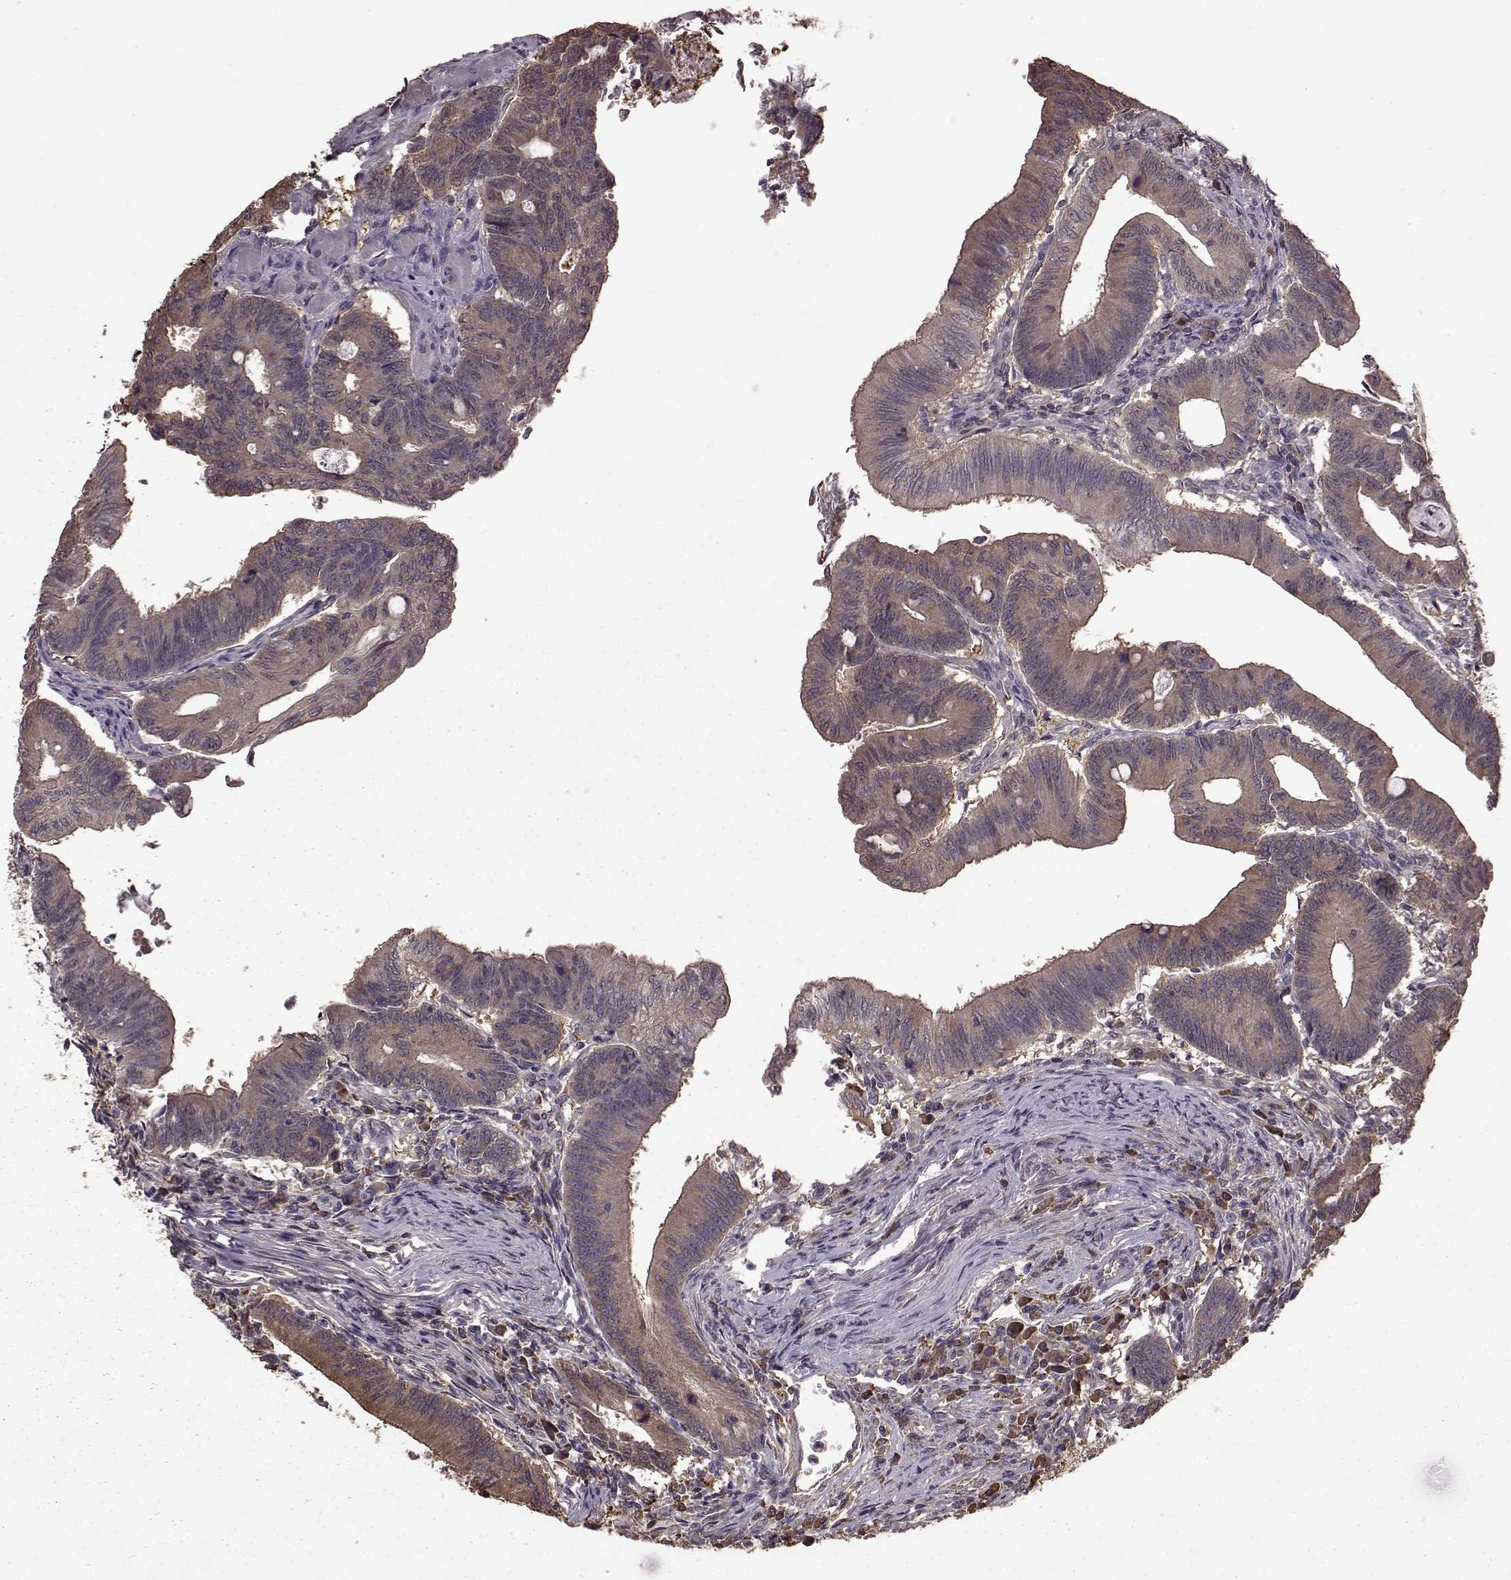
{"staining": {"intensity": "moderate", "quantity": "25%-75%", "location": "cytoplasmic/membranous"}, "tissue": "colorectal cancer", "cell_type": "Tumor cells", "image_type": "cancer", "snomed": [{"axis": "morphology", "description": "Adenocarcinoma, NOS"}, {"axis": "topography", "description": "Colon"}], "caption": "Protein expression analysis of adenocarcinoma (colorectal) demonstrates moderate cytoplasmic/membranous staining in about 25%-75% of tumor cells. (IHC, brightfield microscopy, high magnification).", "gene": "NME1-NME2", "patient": {"sex": "female", "age": 70}}